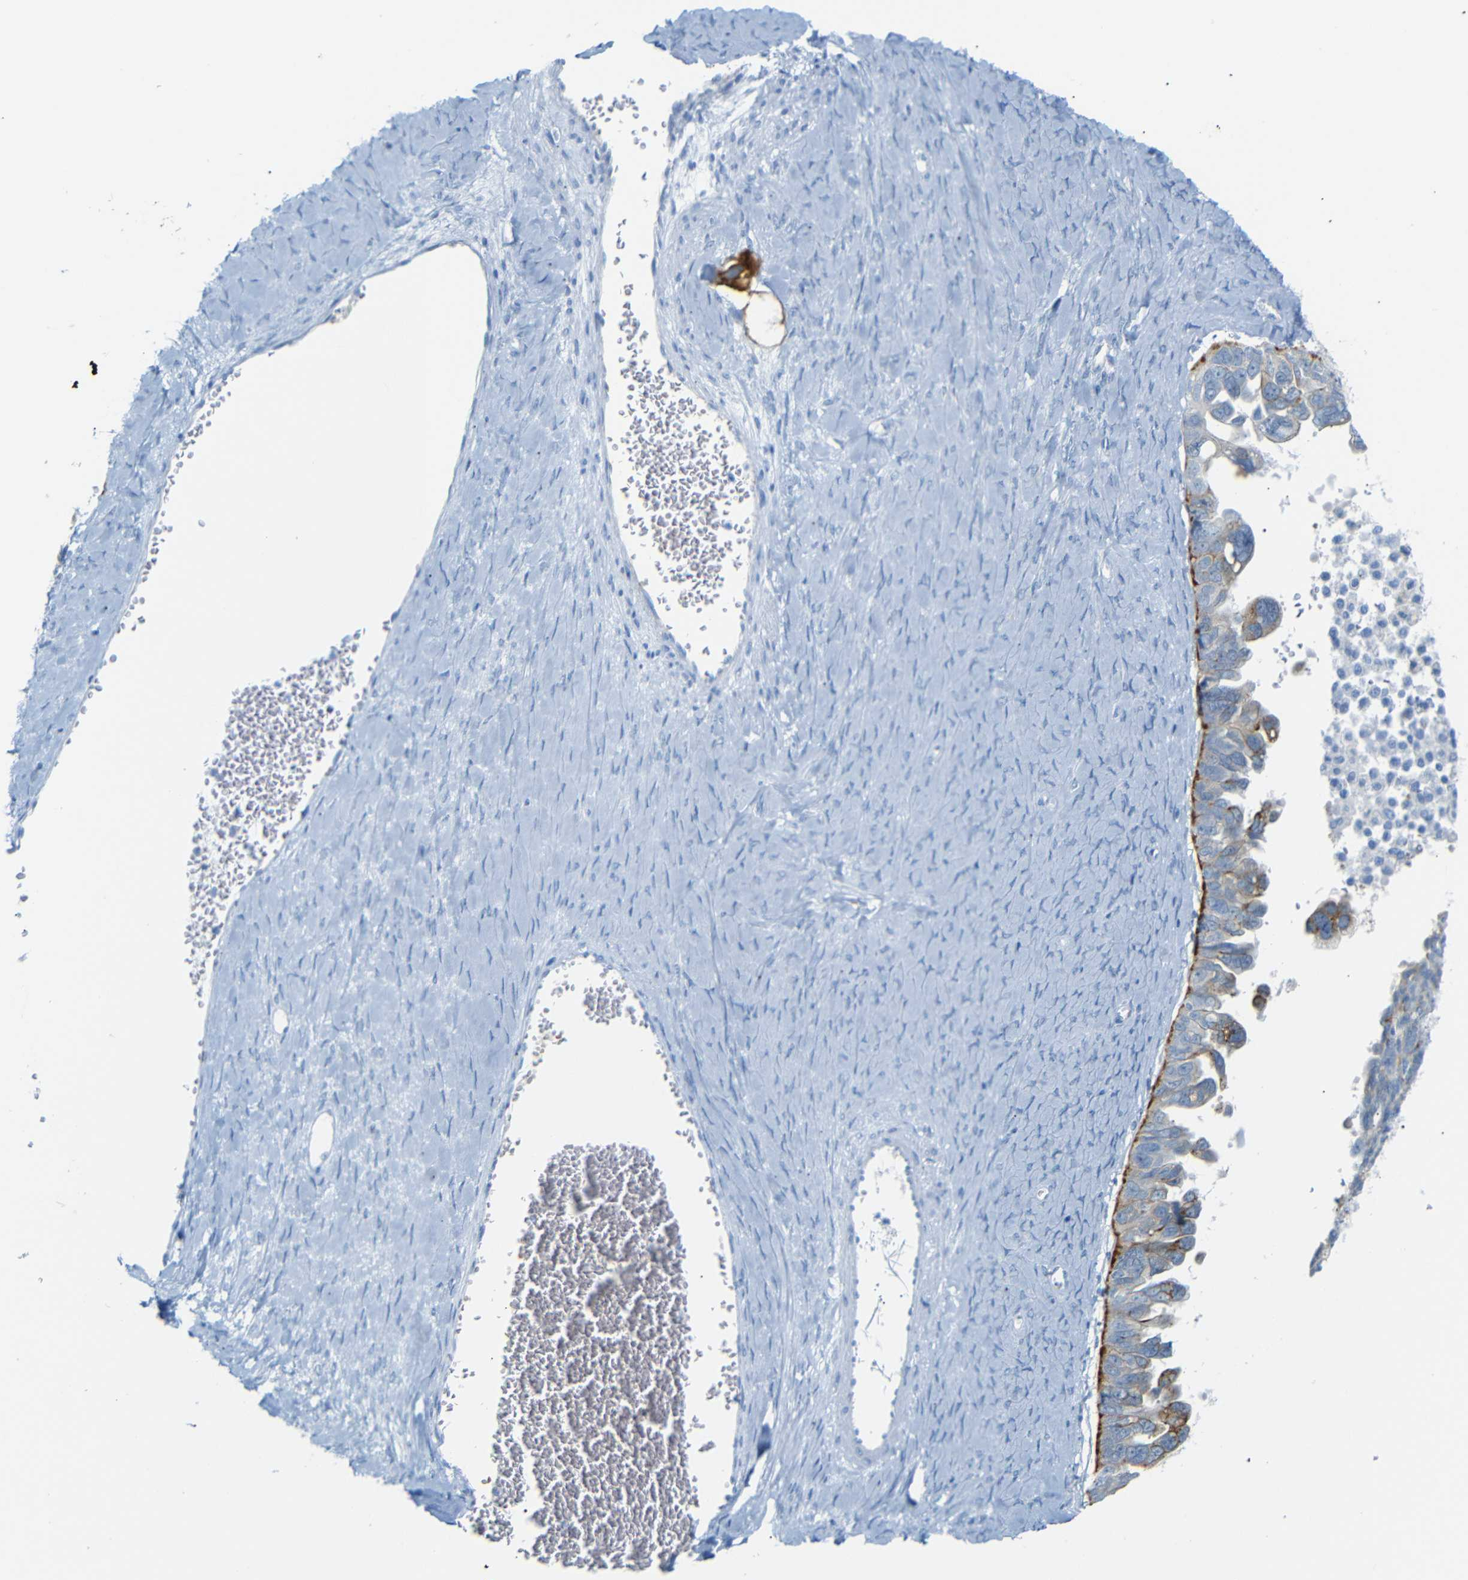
{"staining": {"intensity": "moderate", "quantity": "25%-75%", "location": "cytoplasmic/membranous"}, "tissue": "ovarian cancer", "cell_type": "Tumor cells", "image_type": "cancer", "snomed": [{"axis": "morphology", "description": "Cystadenocarcinoma, serous, NOS"}, {"axis": "topography", "description": "Ovary"}], "caption": "Human ovarian cancer stained with a brown dye reveals moderate cytoplasmic/membranous positive positivity in approximately 25%-75% of tumor cells.", "gene": "DYNAP", "patient": {"sex": "female", "age": 79}}